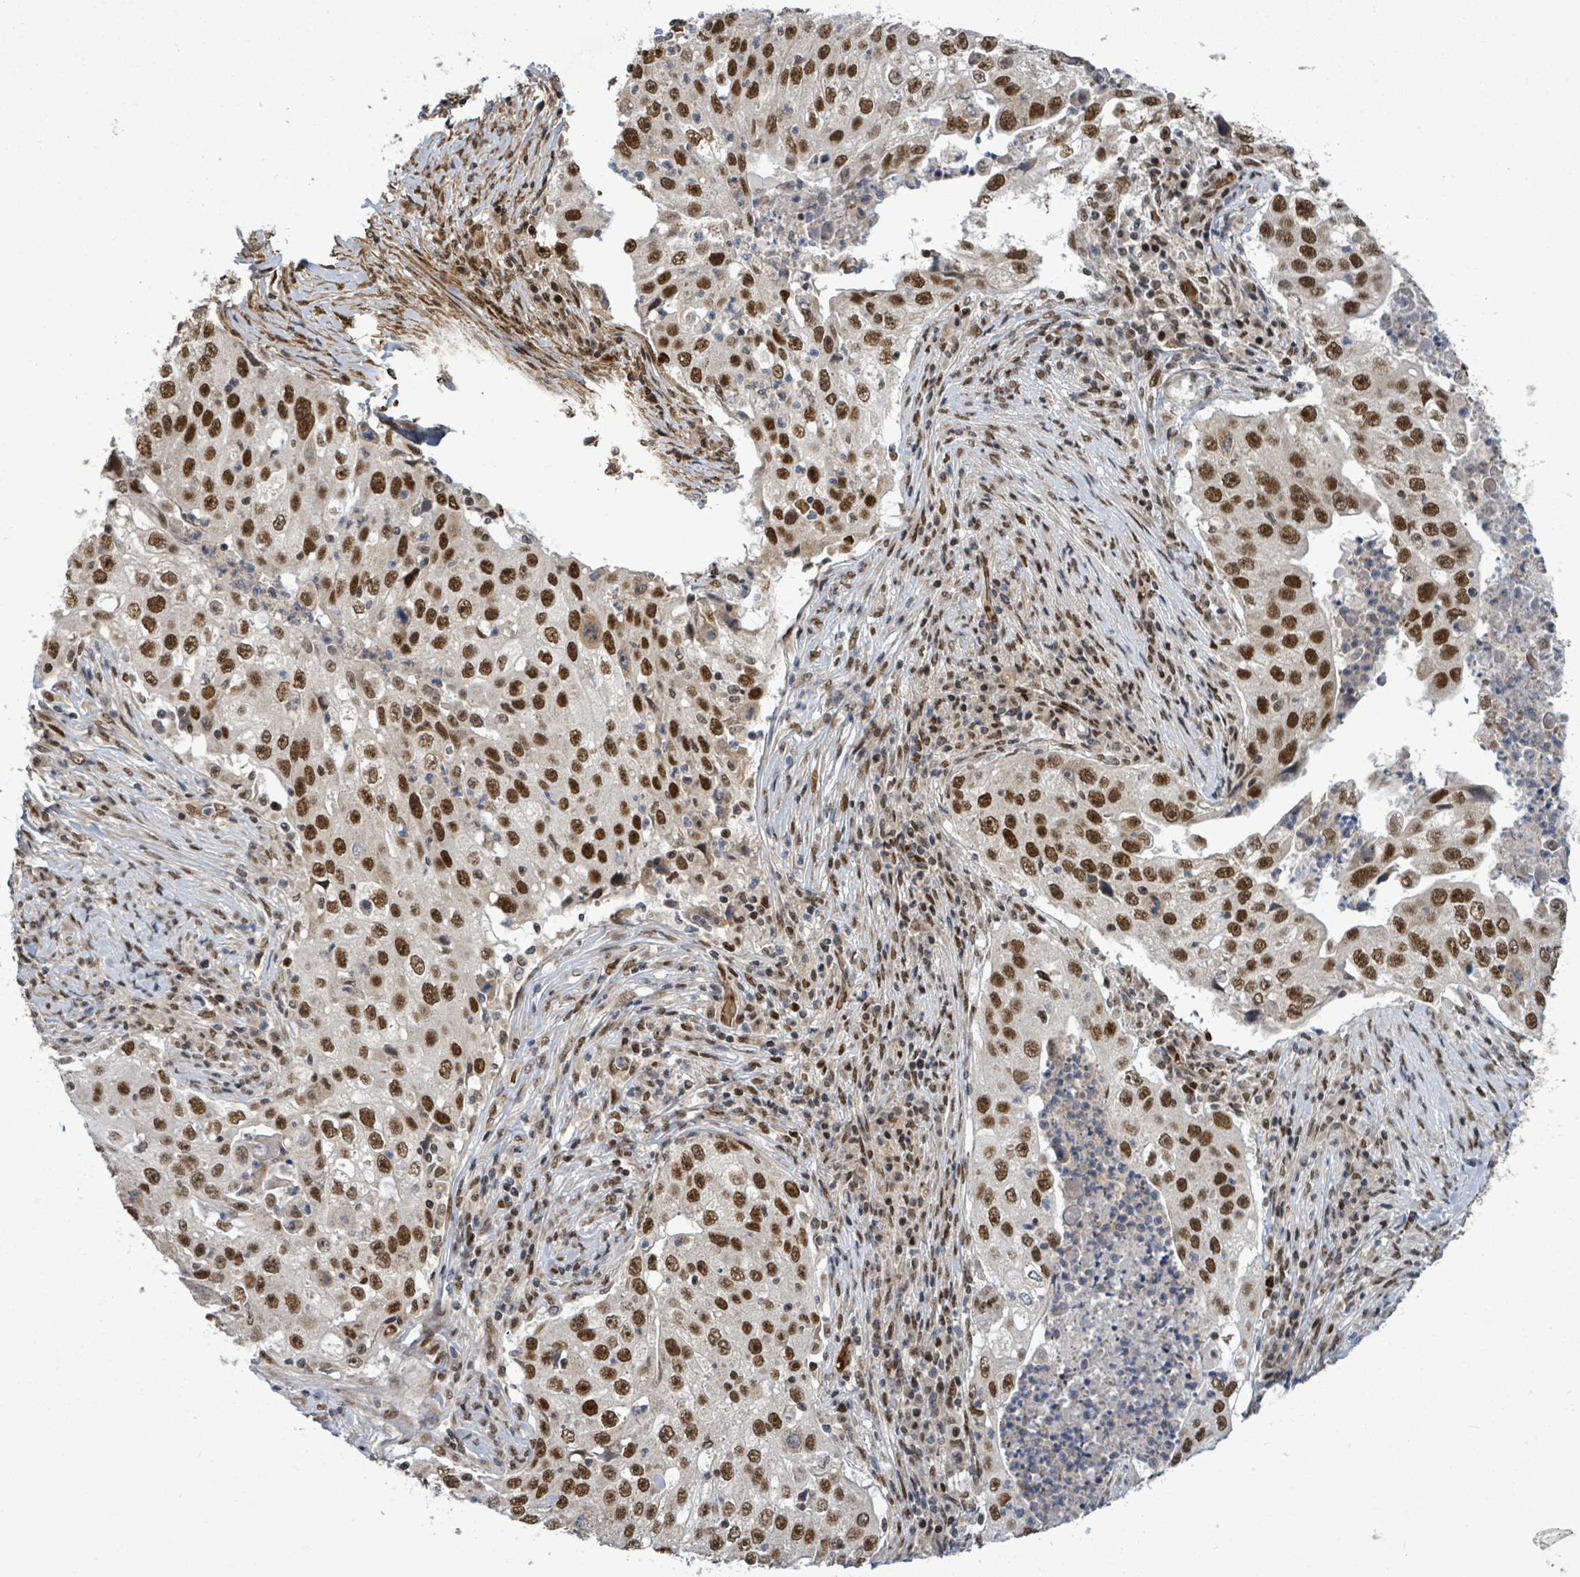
{"staining": {"intensity": "strong", "quantity": ">75%", "location": "nuclear"}, "tissue": "lung cancer", "cell_type": "Tumor cells", "image_type": "cancer", "snomed": [{"axis": "morphology", "description": "Squamous cell carcinoma, NOS"}, {"axis": "topography", "description": "Lung"}], "caption": "The micrograph exhibits immunohistochemical staining of squamous cell carcinoma (lung). There is strong nuclear positivity is present in approximately >75% of tumor cells. Nuclei are stained in blue.", "gene": "PATZ1", "patient": {"sex": "male", "age": 64}}